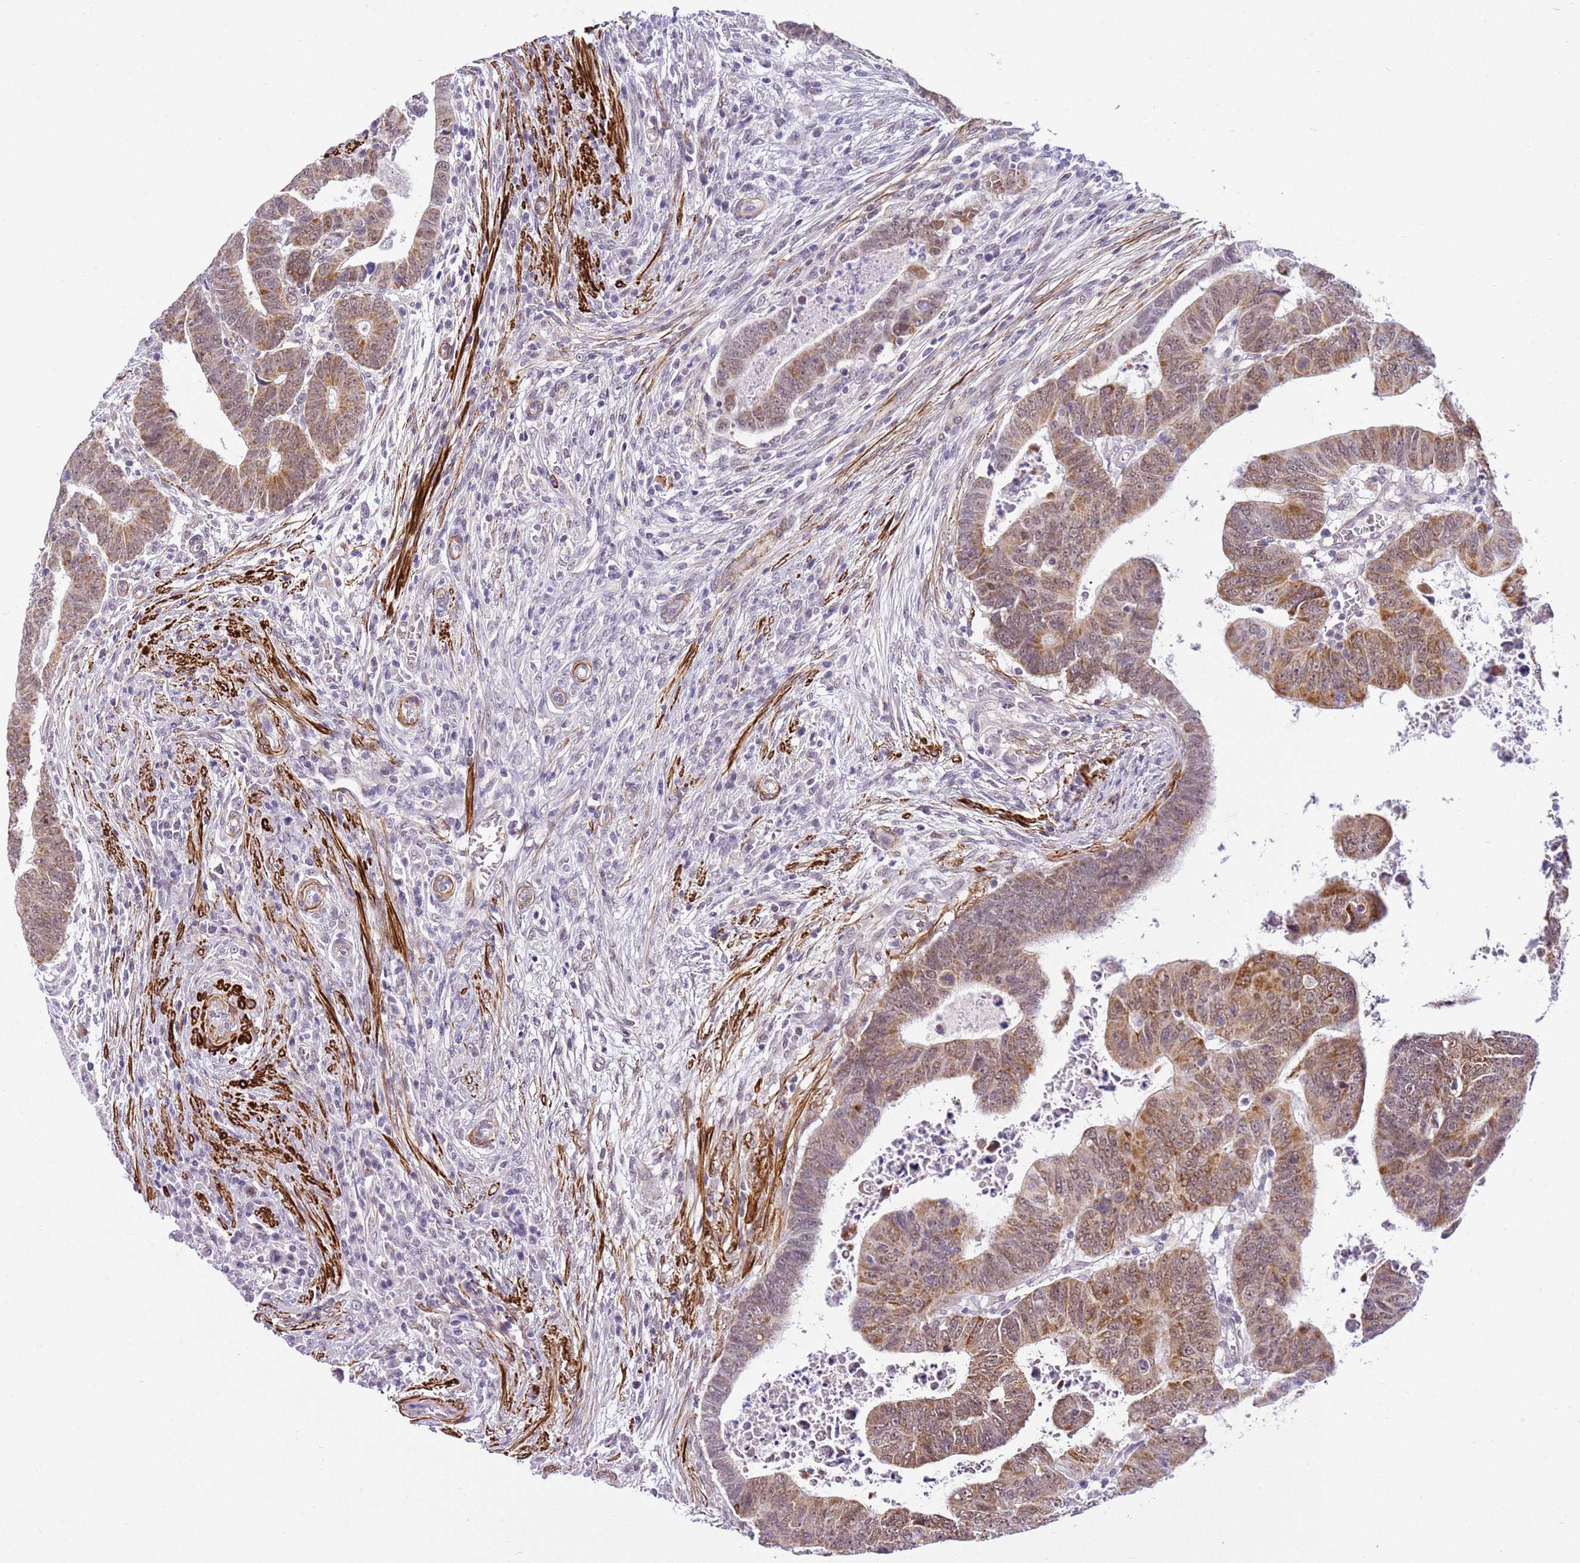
{"staining": {"intensity": "moderate", "quantity": ">75%", "location": "cytoplasmic/membranous,nuclear"}, "tissue": "colorectal cancer", "cell_type": "Tumor cells", "image_type": "cancer", "snomed": [{"axis": "morphology", "description": "Normal tissue, NOS"}, {"axis": "morphology", "description": "Adenocarcinoma, NOS"}, {"axis": "topography", "description": "Rectum"}], "caption": "A brown stain highlights moderate cytoplasmic/membranous and nuclear staining of a protein in colorectal cancer (adenocarcinoma) tumor cells. (Stains: DAB (3,3'-diaminobenzidine) in brown, nuclei in blue, Microscopy: brightfield microscopy at high magnification).", "gene": "SMIM4", "patient": {"sex": "female", "age": 65}}